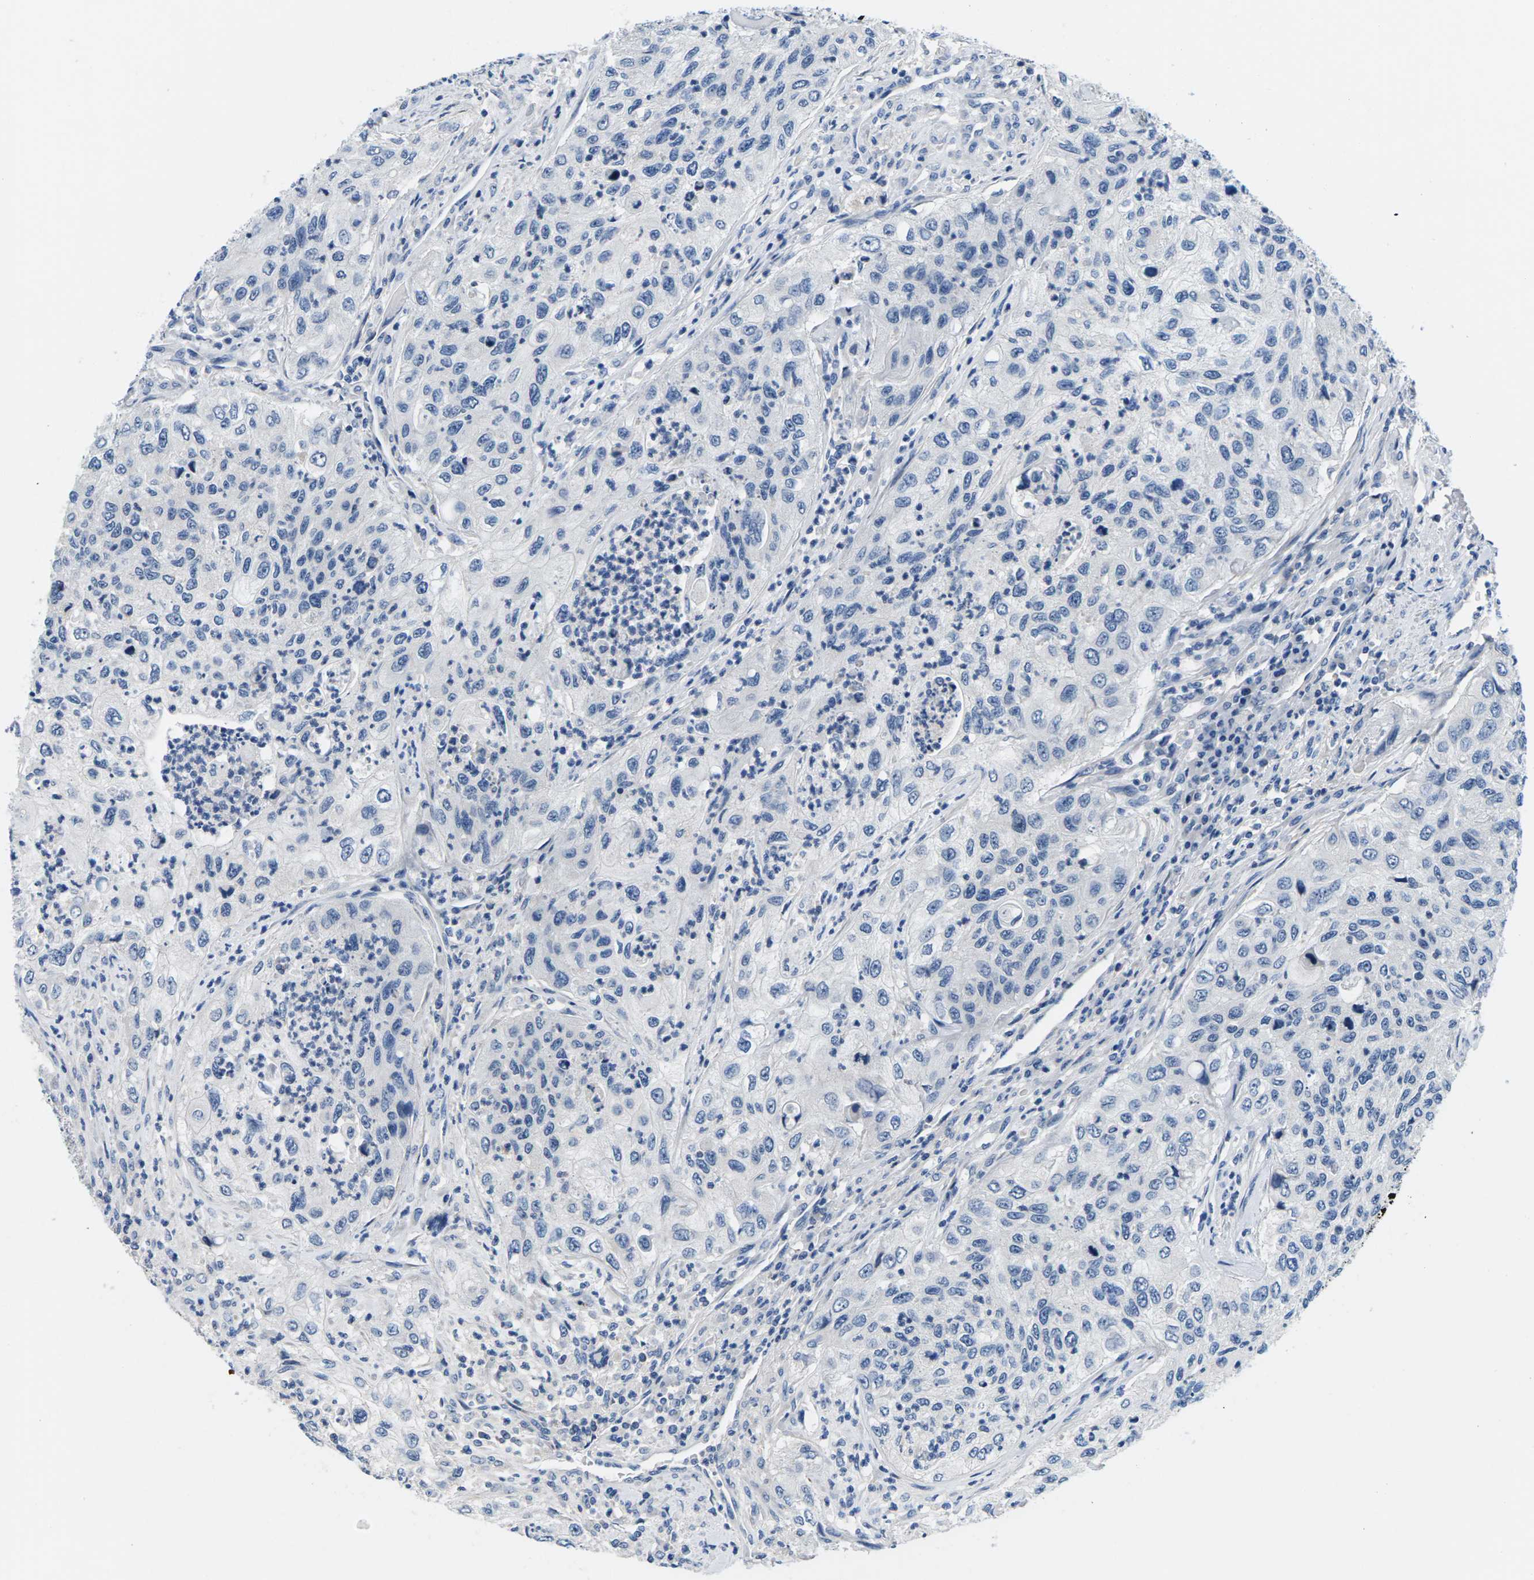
{"staining": {"intensity": "negative", "quantity": "none", "location": "none"}, "tissue": "urothelial cancer", "cell_type": "Tumor cells", "image_type": "cancer", "snomed": [{"axis": "morphology", "description": "Urothelial carcinoma, High grade"}, {"axis": "topography", "description": "Urinary bladder"}], "caption": "Immunohistochemistry of urothelial carcinoma (high-grade) exhibits no expression in tumor cells.", "gene": "TSPAN2", "patient": {"sex": "female", "age": 60}}